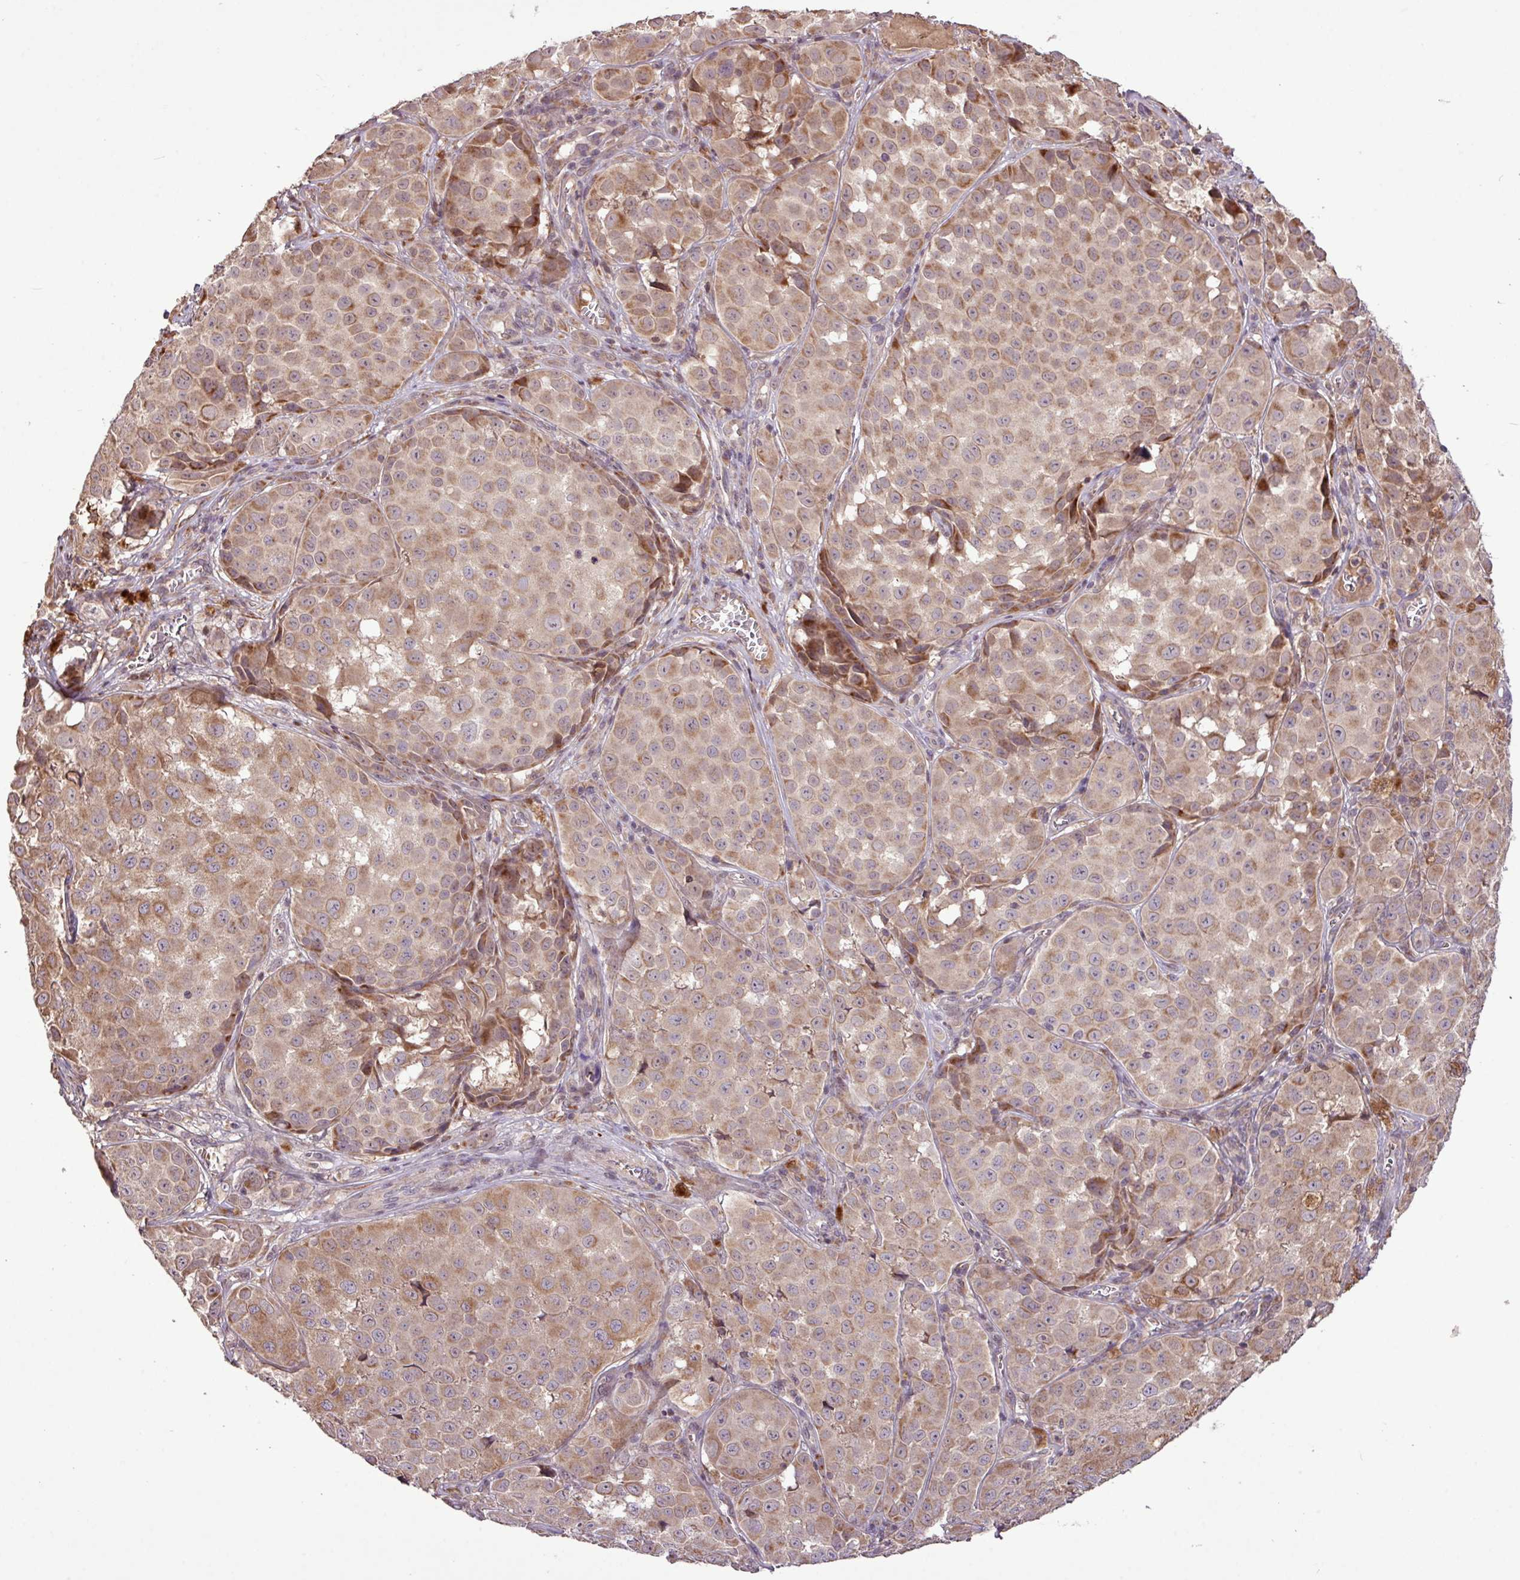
{"staining": {"intensity": "moderate", "quantity": ">75%", "location": "cytoplasmic/membranous"}, "tissue": "melanoma", "cell_type": "Tumor cells", "image_type": "cancer", "snomed": [{"axis": "morphology", "description": "Malignant melanoma, NOS"}, {"axis": "topography", "description": "Skin"}], "caption": "Immunohistochemical staining of human malignant melanoma shows moderate cytoplasmic/membranous protein staining in about >75% of tumor cells.", "gene": "YPEL3", "patient": {"sex": "male", "age": 64}}